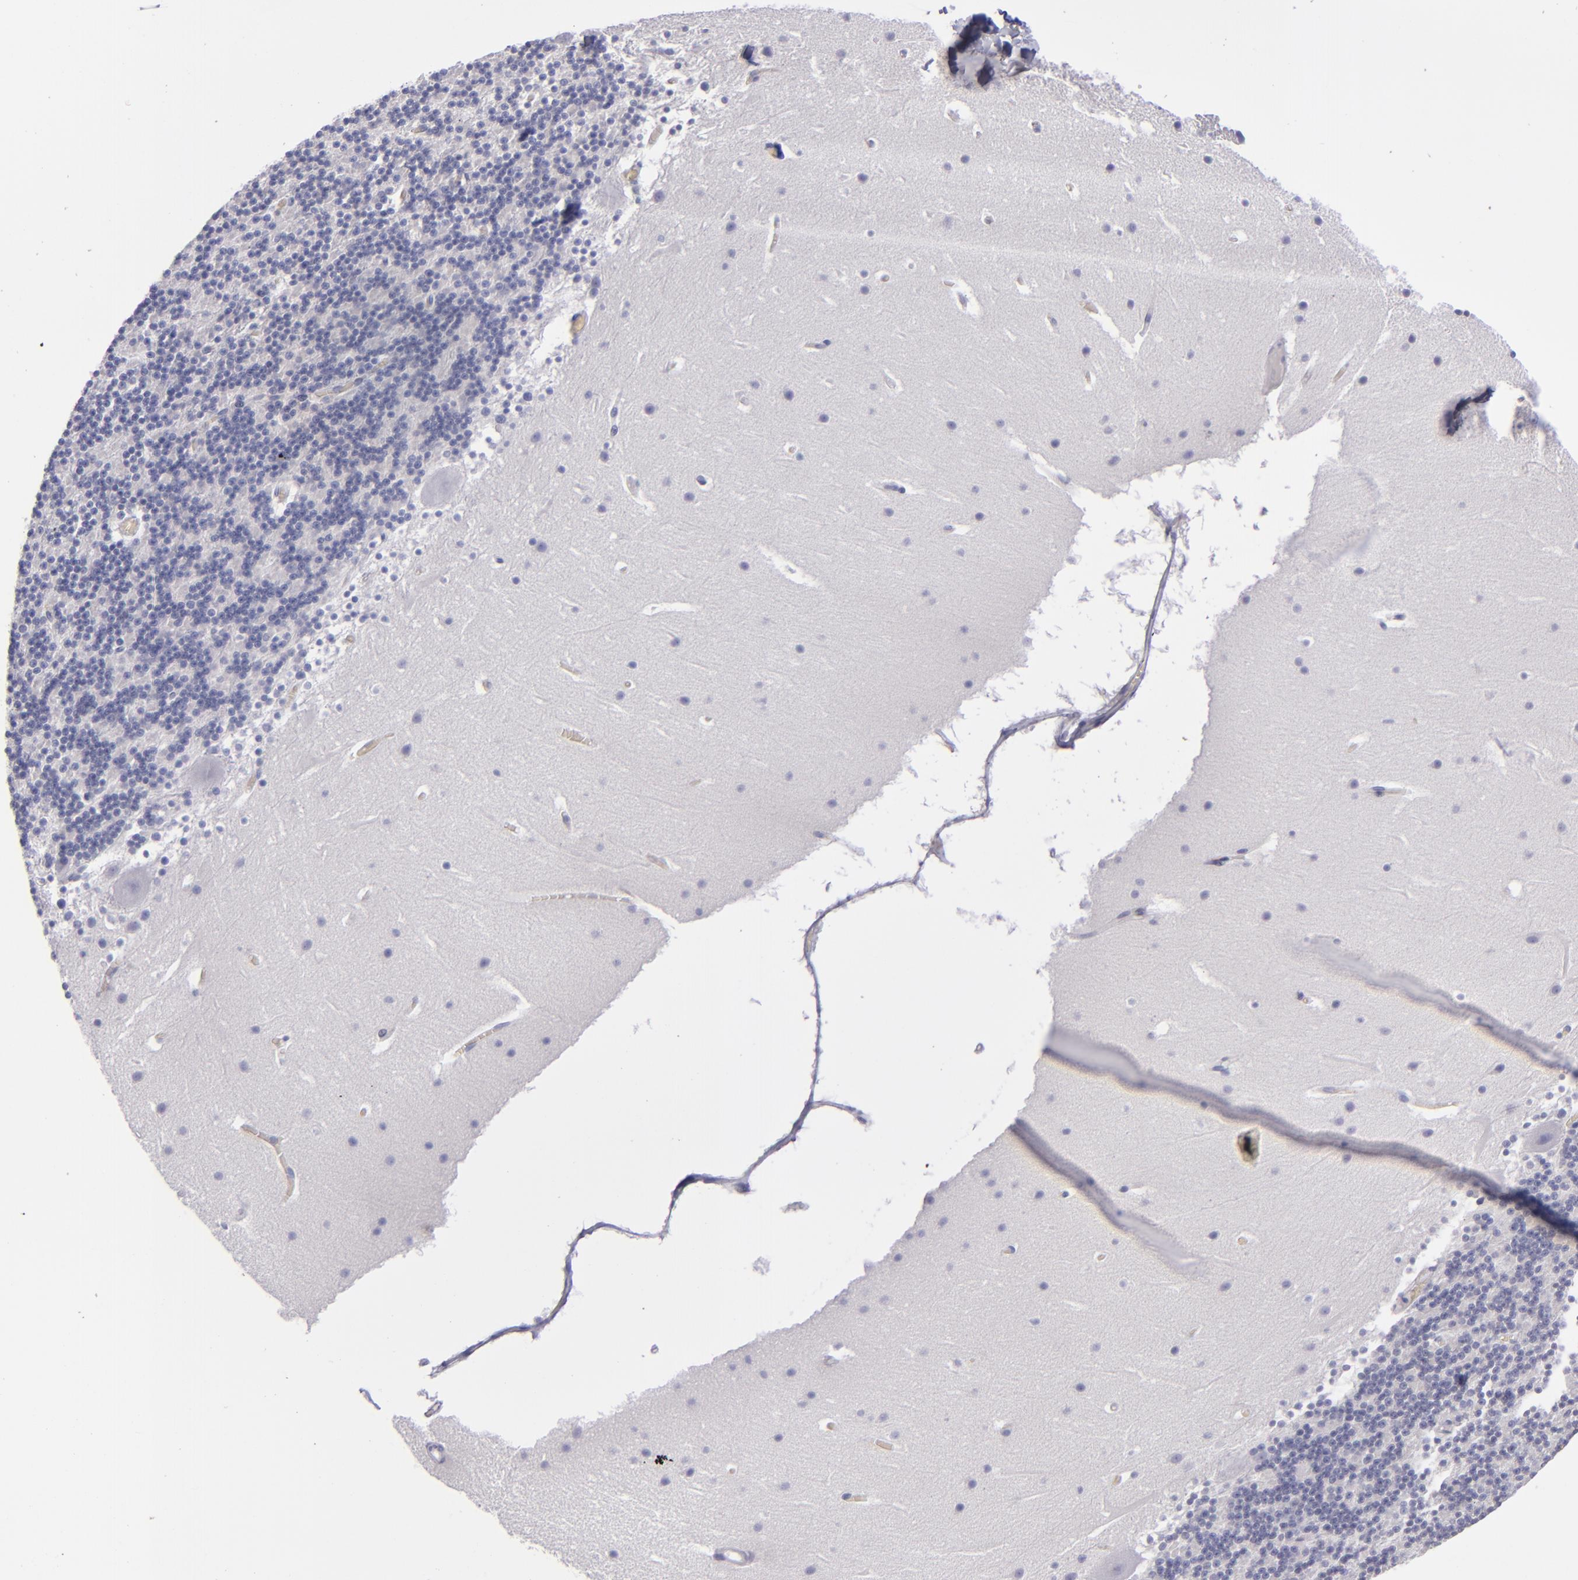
{"staining": {"intensity": "negative", "quantity": "none", "location": "none"}, "tissue": "cerebellum", "cell_type": "Cells in granular layer", "image_type": "normal", "snomed": [{"axis": "morphology", "description": "Normal tissue, NOS"}, {"axis": "topography", "description": "Cerebellum"}], "caption": "Immunohistochemistry micrograph of unremarkable cerebellum stained for a protein (brown), which exhibits no positivity in cells in granular layer. The staining is performed using DAB brown chromogen with nuclei counter-stained in using hematoxylin.", "gene": "CD22", "patient": {"sex": "male", "age": 45}}